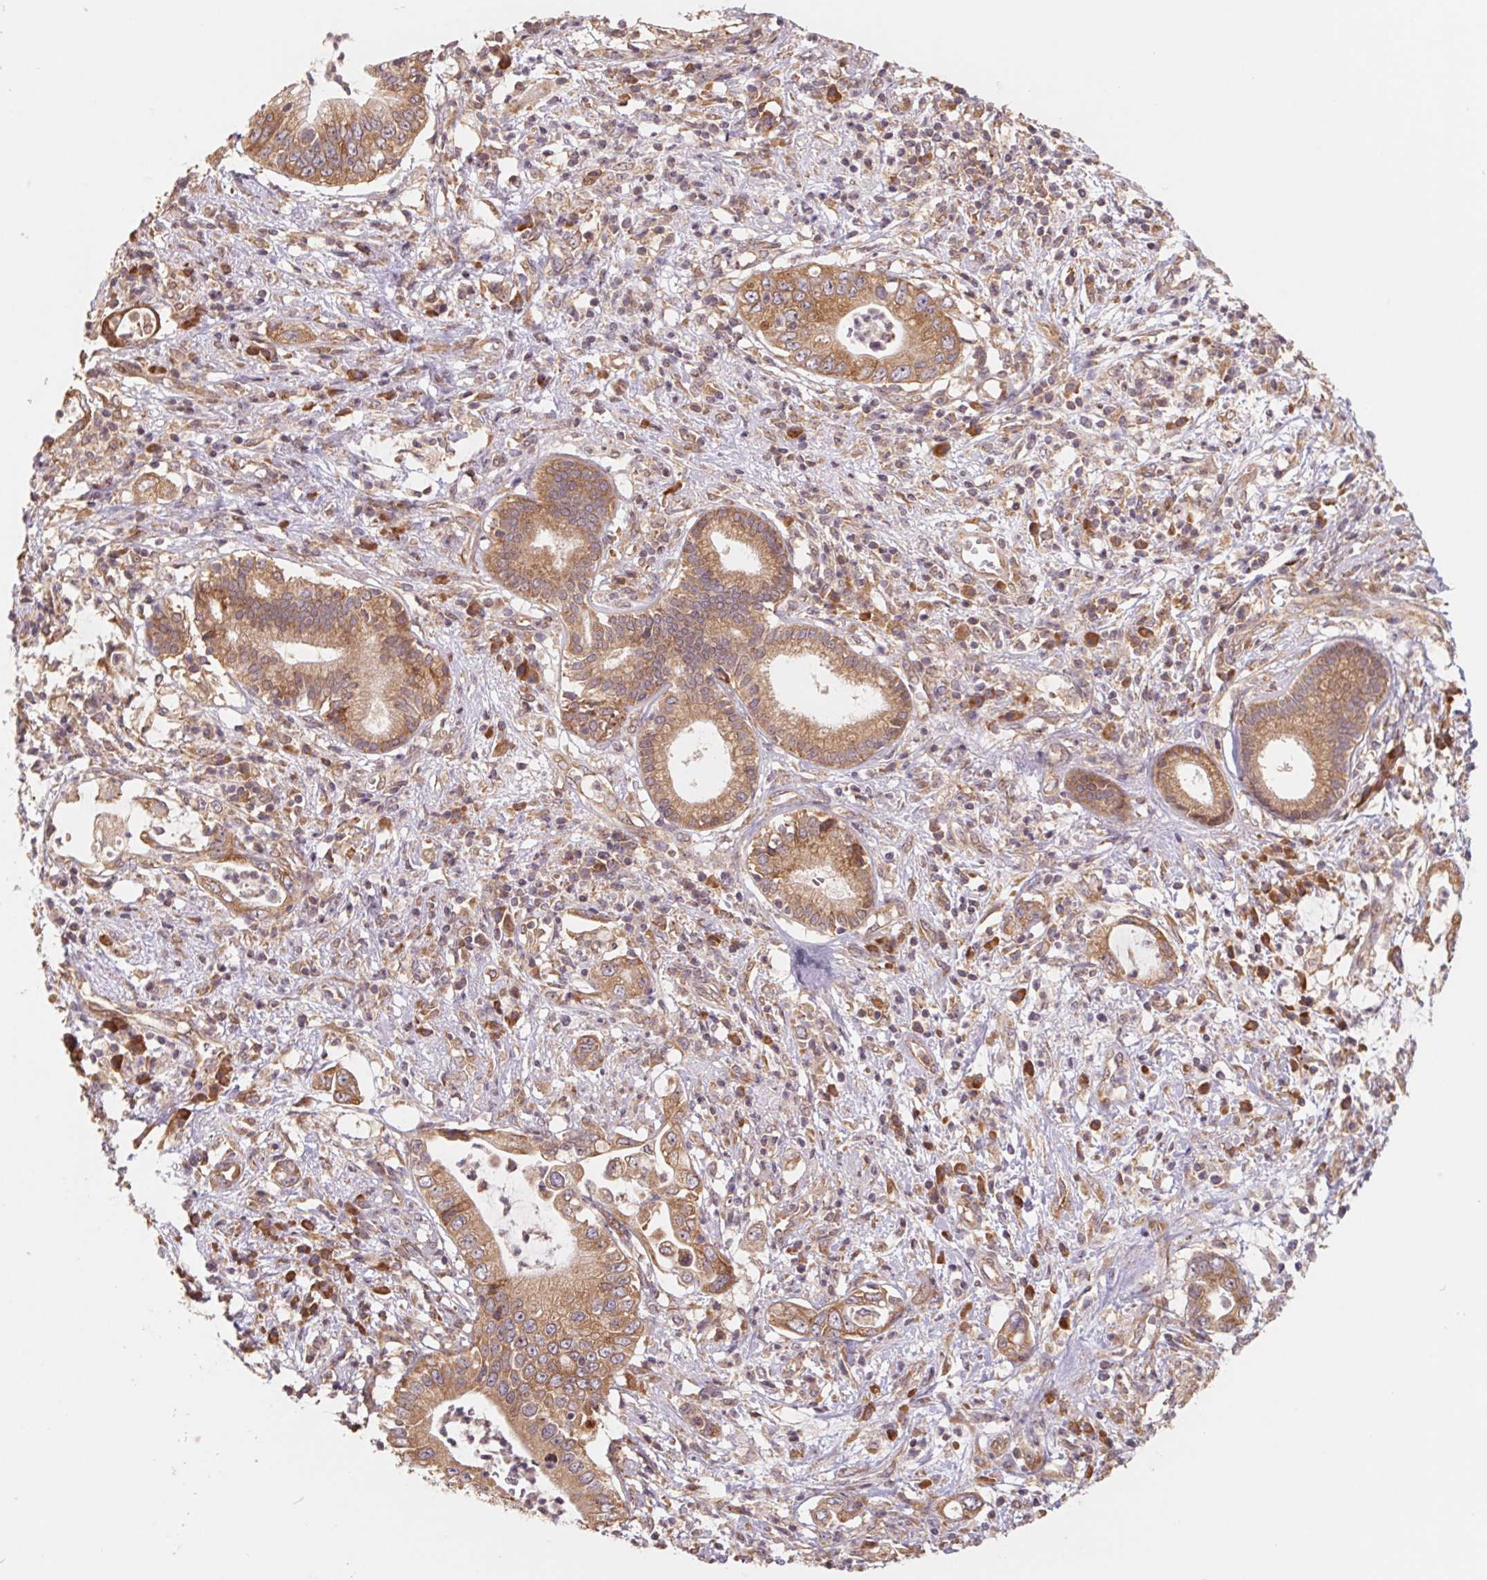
{"staining": {"intensity": "moderate", "quantity": ">75%", "location": "cytoplasmic/membranous"}, "tissue": "pancreatic cancer", "cell_type": "Tumor cells", "image_type": "cancer", "snomed": [{"axis": "morphology", "description": "Adenocarcinoma, NOS"}, {"axis": "topography", "description": "Pancreas"}], "caption": "The image shows staining of adenocarcinoma (pancreatic), revealing moderate cytoplasmic/membranous protein staining (brown color) within tumor cells. (brown staining indicates protein expression, while blue staining denotes nuclei).", "gene": "RPL27A", "patient": {"sex": "female", "age": 72}}